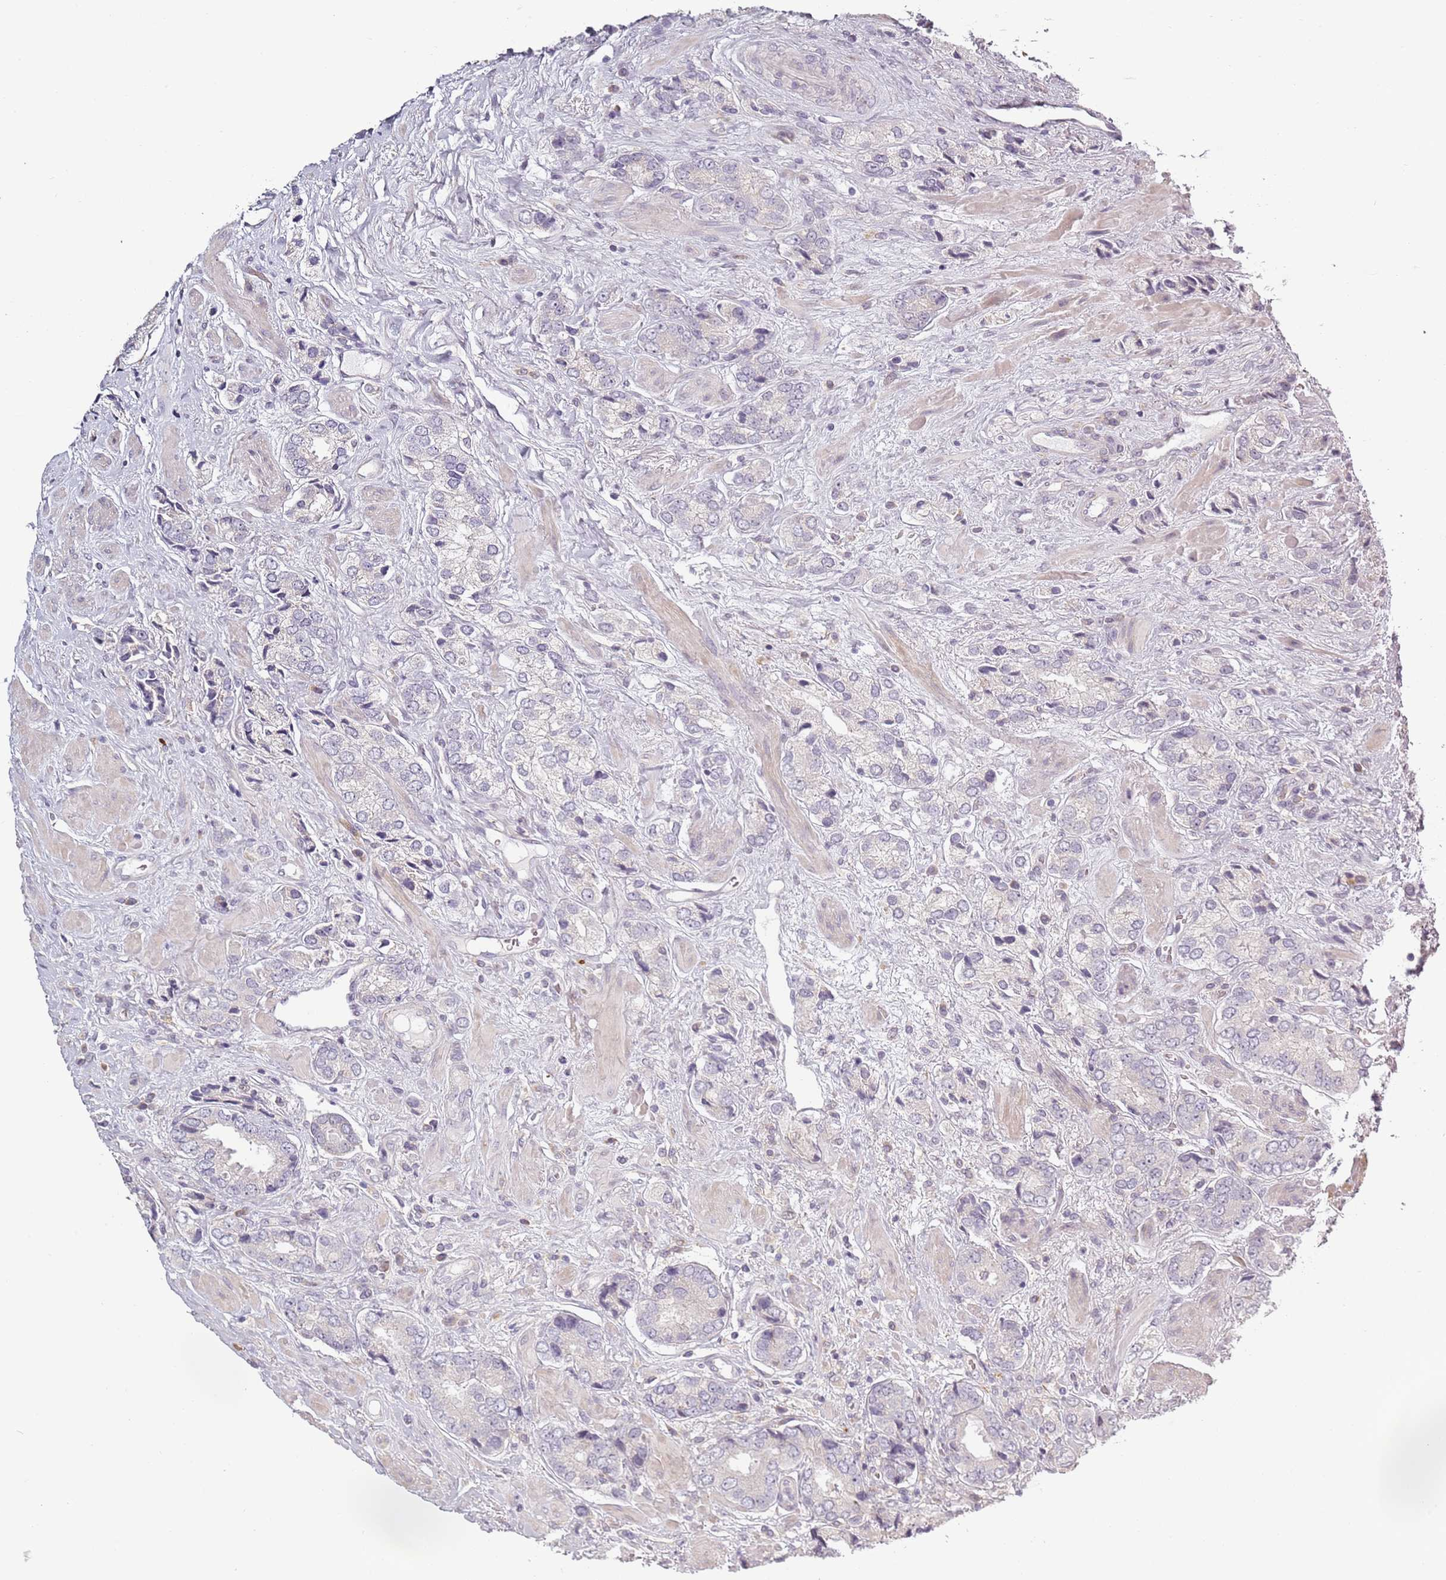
{"staining": {"intensity": "negative", "quantity": "none", "location": "none"}, "tissue": "prostate cancer", "cell_type": "Tumor cells", "image_type": "cancer", "snomed": [{"axis": "morphology", "description": "Adenocarcinoma, High grade"}, {"axis": "topography", "description": "Prostate and seminal vesicle, NOS"}], "caption": "Immunohistochemistry histopathology image of neoplastic tissue: adenocarcinoma (high-grade) (prostate) stained with DAB shows no significant protein positivity in tumor cells.", "gene": "CC2D2B", "patient": {"sex": "male", "age": 64}}